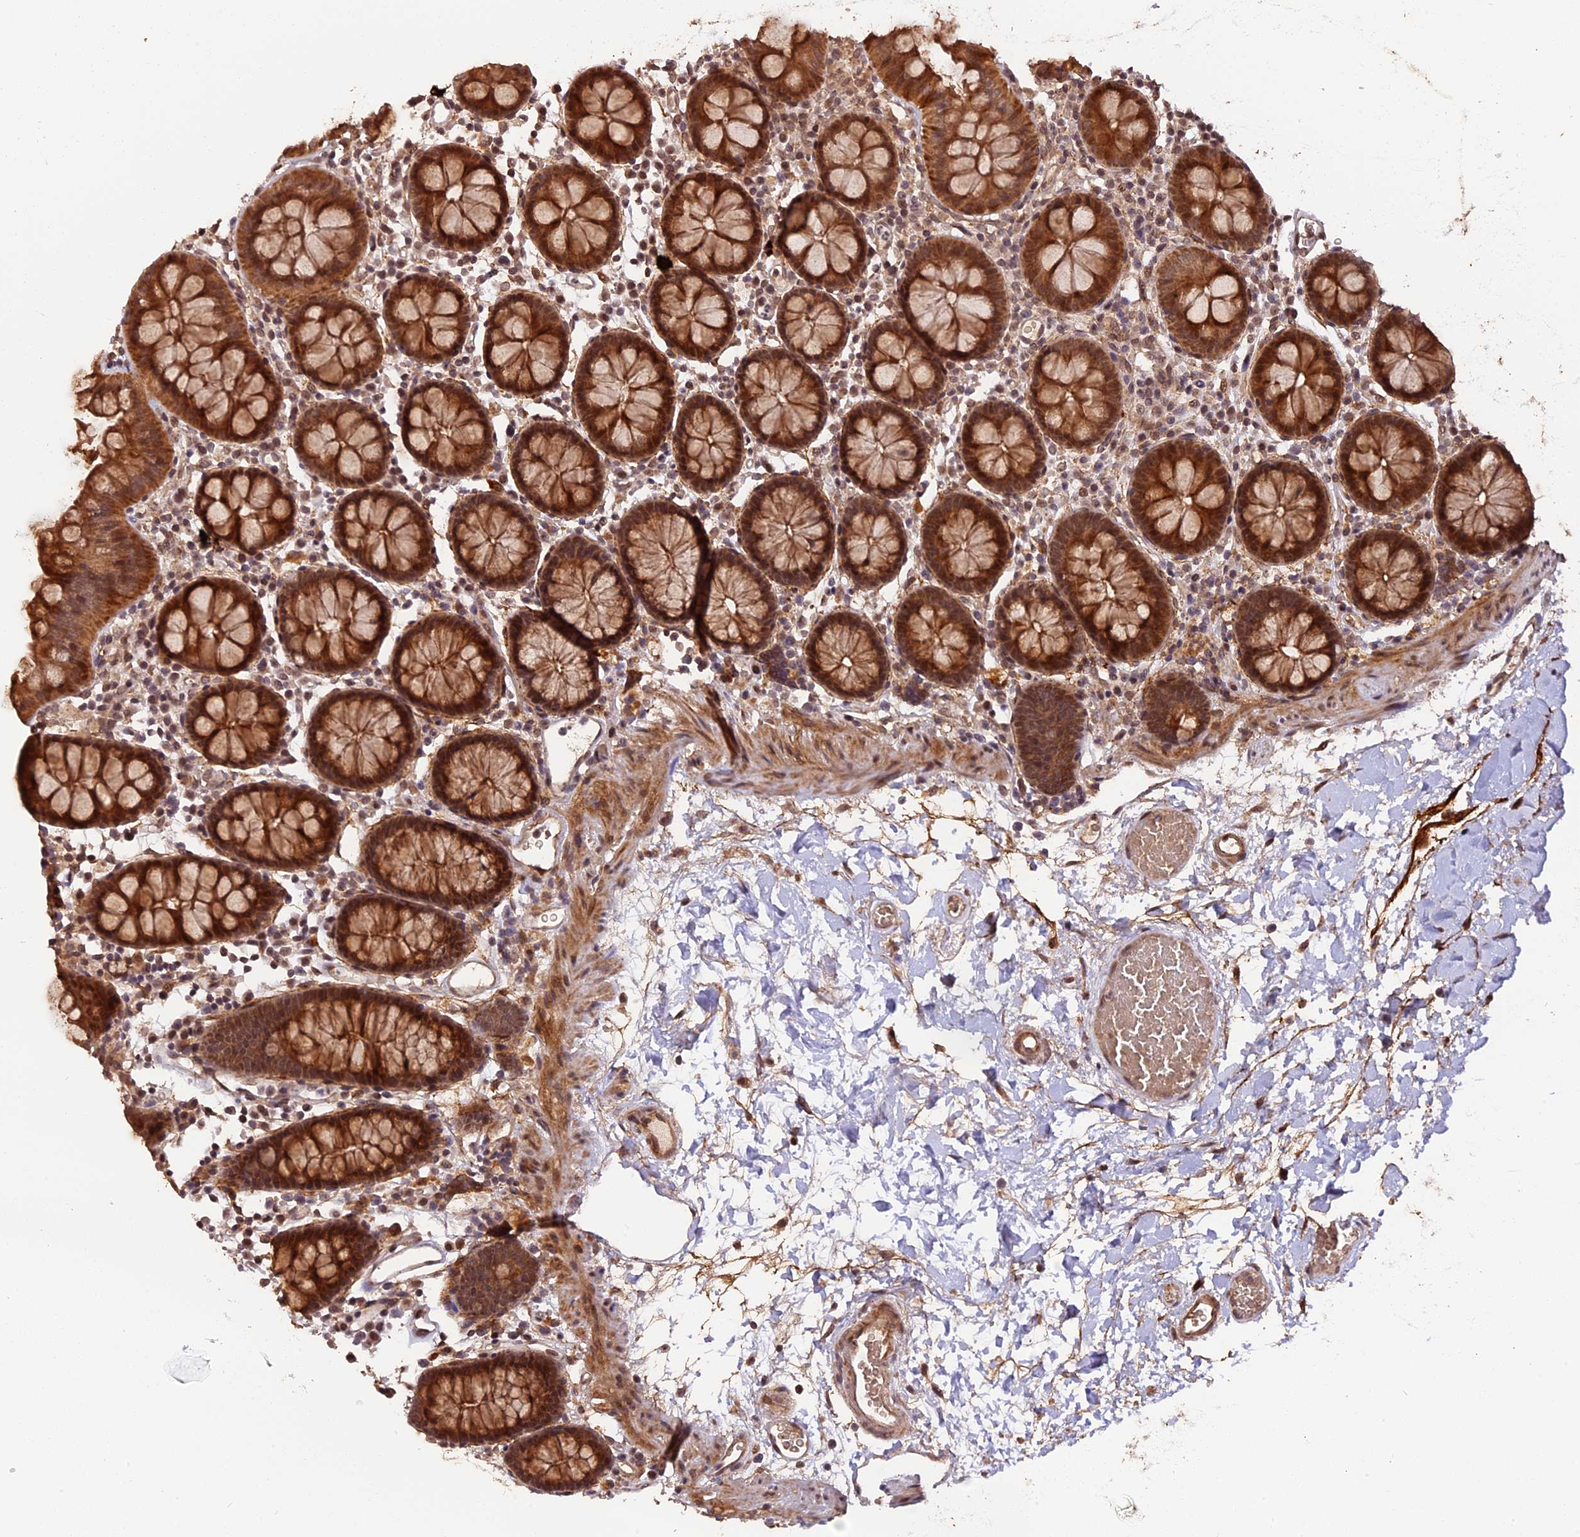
{"staining": {"intensity": "moderate", "quantity": ">75%", "location": "cytoplasmic/membranous"}, "tissue": "colon", "cell_type": "Endothelial cells", "image_type": "normal", "snomed": [{"axis": "morphology", "description": "Normal tissue, NOS"}, {"axis": "topography", "description": "Colon"}], "caption": "IHC of unremarkable colon demonstrates medium levels of moderate cytoplasmic/membranous expression in about >75% of endothelial cells. The staining was performed using DAB, with brown indicating positive protein expression. Nuclei are stained blue with hematoxylin.", "gene": "ZNF480", "patient": {"sex": "male", "age": 75}}